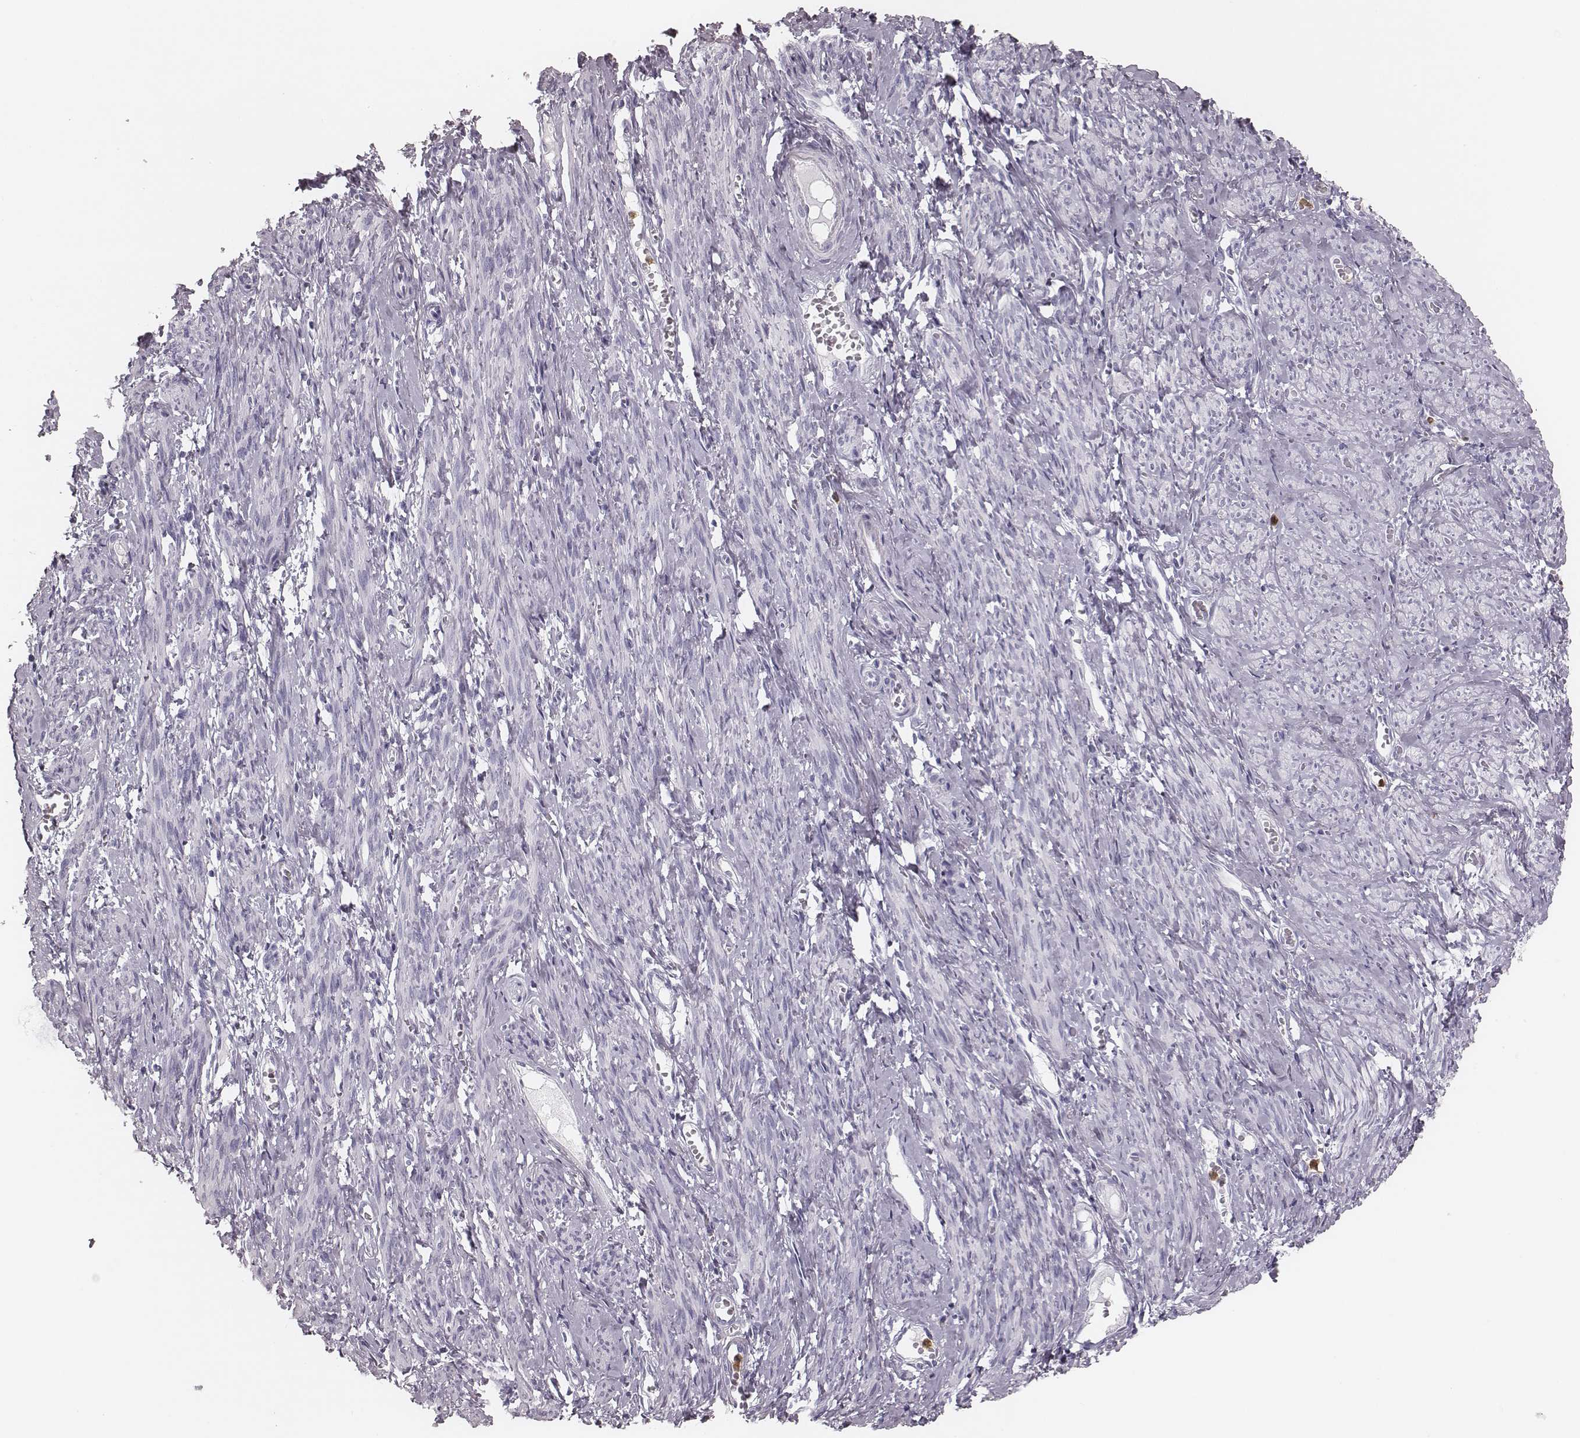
{"staining": {"intensity": "negative", "quantity": "none", "location": "none"}, "tissue": "smooth muscle", "cell_type": "Smooth muscle cells", "image_type": "normal", "snomed": [{"axis": "morphology", "description": "Normal tissue, NOS"}, {"axis": "topography", "description": "Smooth muscle"}], "caption": "Benign smooth muscle was stained to show a protein in brown. There is no significant staining in smooth muscle cells. The staining was performed using DAB (3,3'-diaminobenzidine) to visualize the protein expression in brown, while the nuclei were stained in blue with hematoxylin (Magnification: 20x).", "gene": "ELANE", "patient": {"sex": "female", "age": 65}}